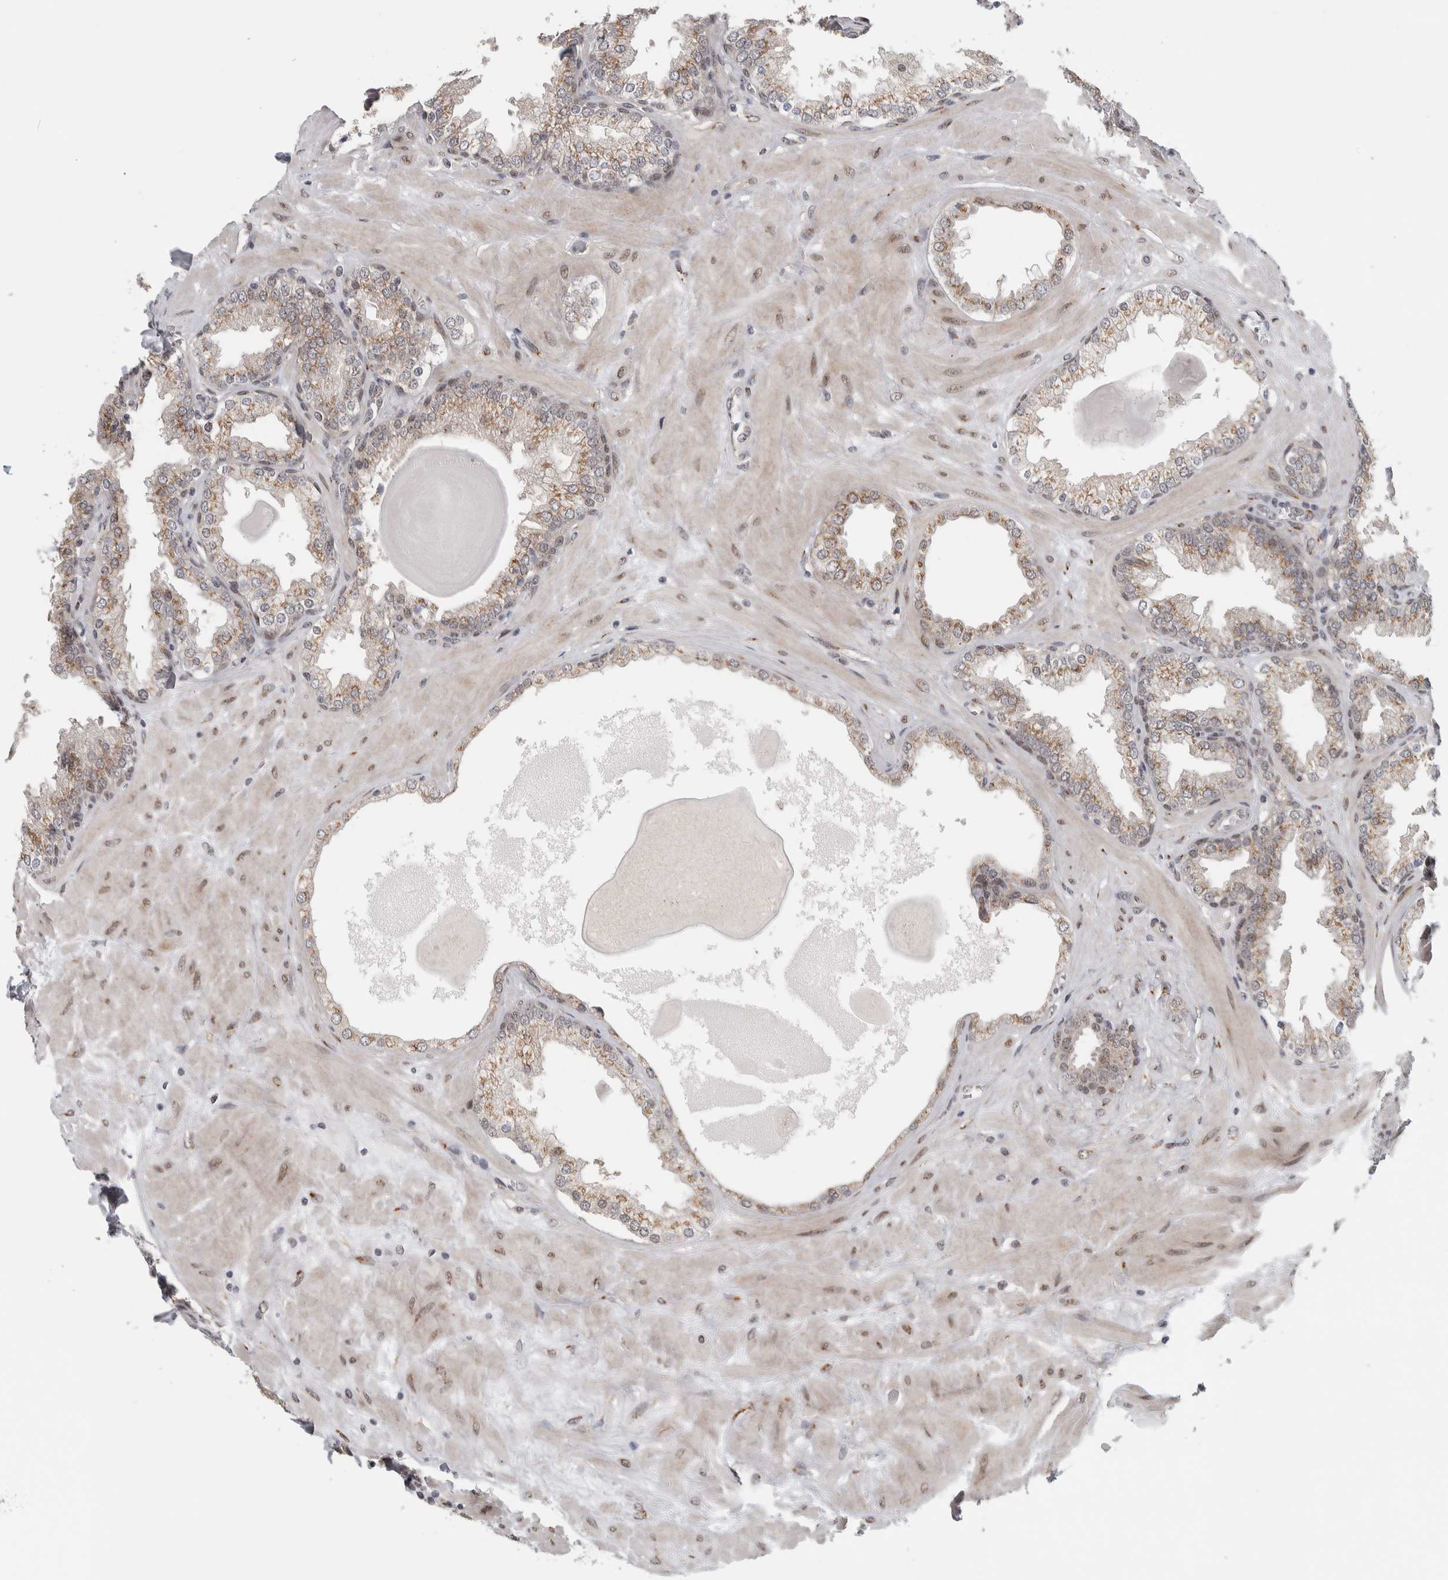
{"staining": {"intensity": "weak", "quantity": ">75%", "location": "cytoplasmic/membranous,nuclear"}, "tissue": "prostate", "cell_type": "Glandular cells", "image_type": "normal", "snomed": [{"axis": "morphology", "description": "Normal tissue, NOS"}, {"axis": "topography", "description": "Prostate"}], "caption": "A high-resolution micrograph shows IHC staining of unremarkable prostate, which displays weak cytoplasmic/membranous,nuclear positivity in about >75% of glandular cells. The staining was performed using DAB to visualize the protein expression in brown, while the nuclei were stained in blue with hematoxylin (Magnification: 20x).", "gene": "ZMYND8", "patient": {"sex": "male", "age": 51}}